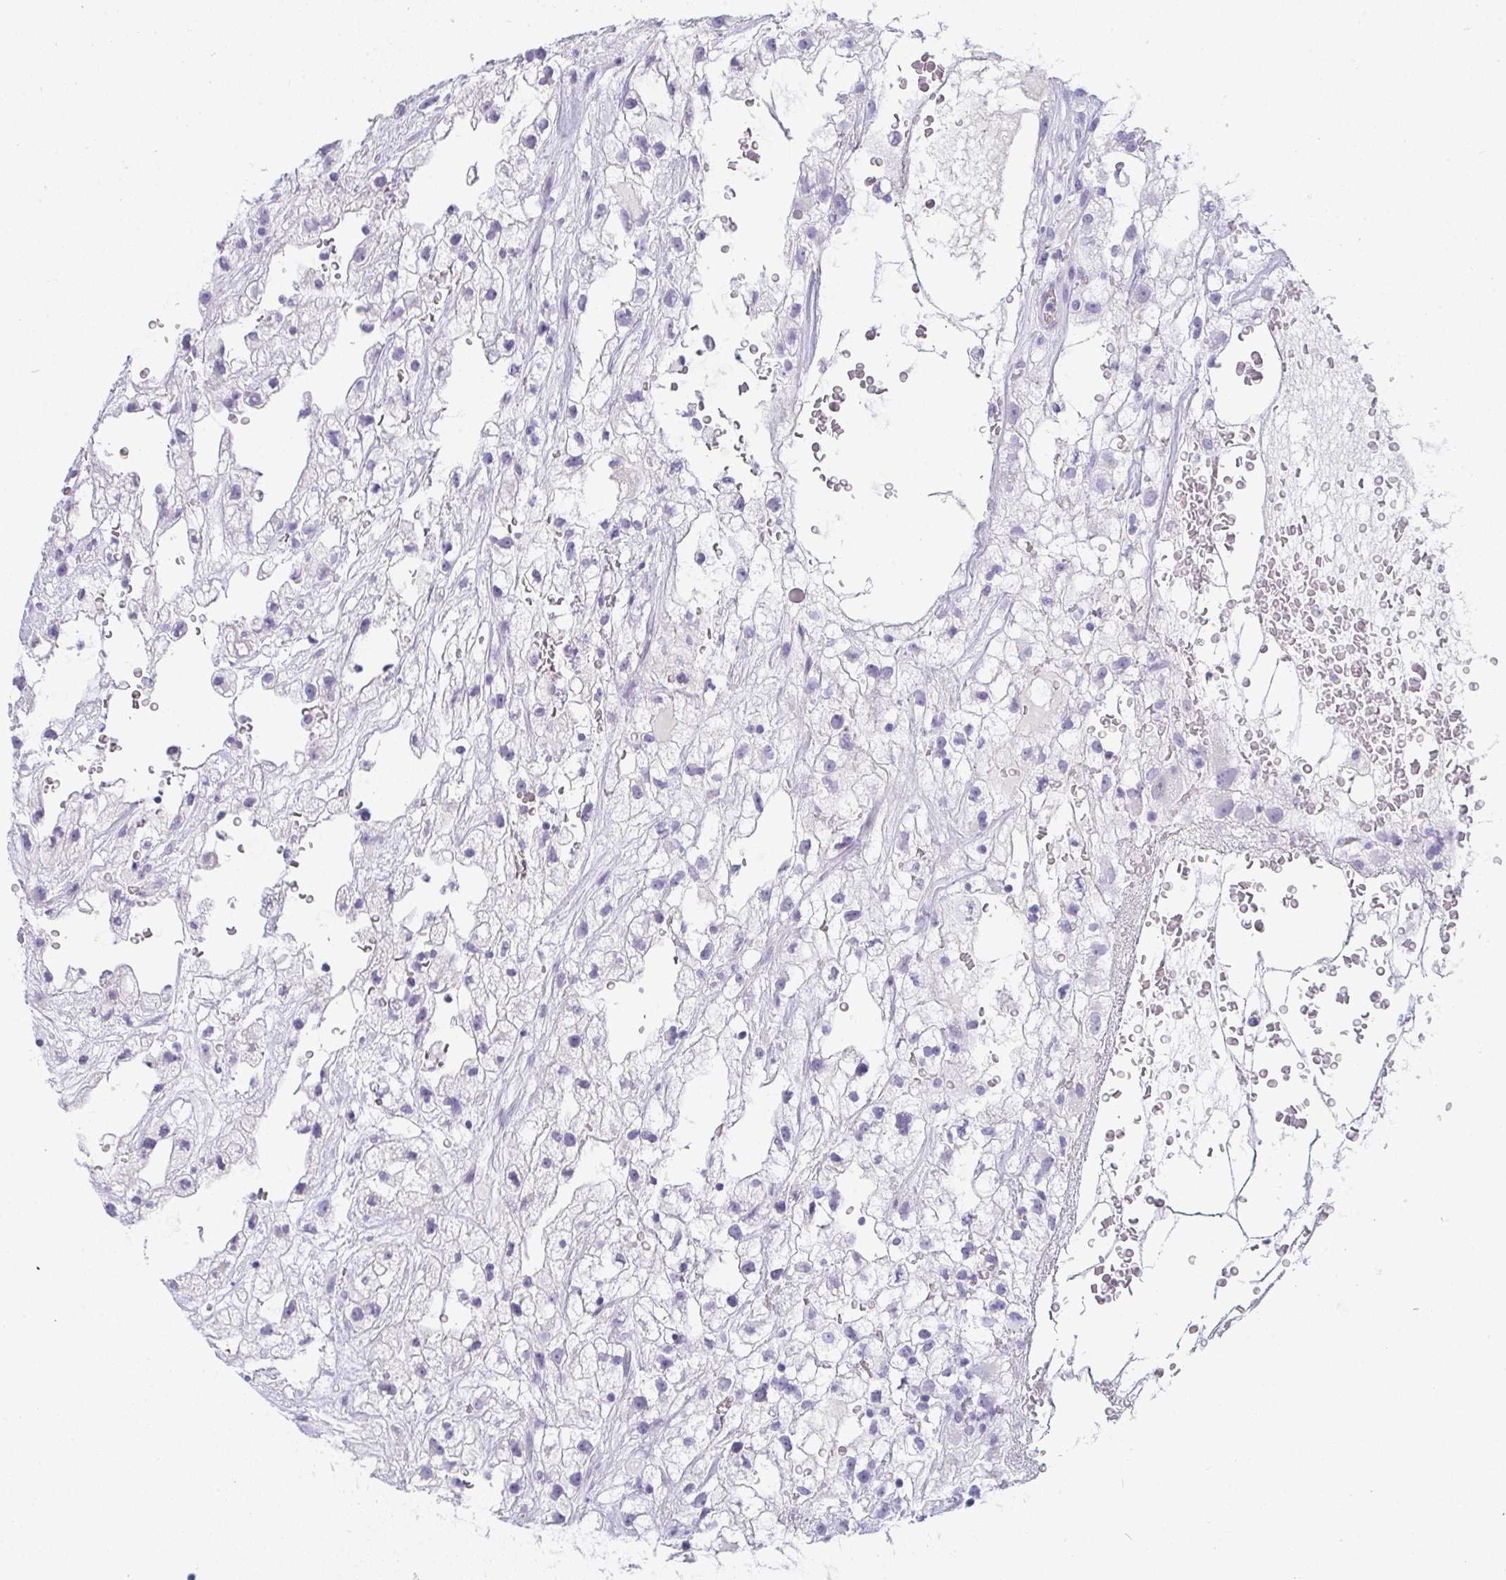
{"staining": {"intensity": "negative", "quantity": "none", "location": "none"}, "tissue": "renal cancer", "cell_type": "Tumor cells", "image_type": "cancer", "snomed": [{"axis": "morphology", "description": "Adenocarcinoma, NOS"}, {"axis": "topography", "description": "Kidney"}], "caption": "DAB (3,3'-diaminobenzidine) immunohistochemical staining of human renal adenocarcinoma reveals no significant positivity in tumor cells.", "gene": "PRDM9", "patient": {"sex": "male", "age": 59}}